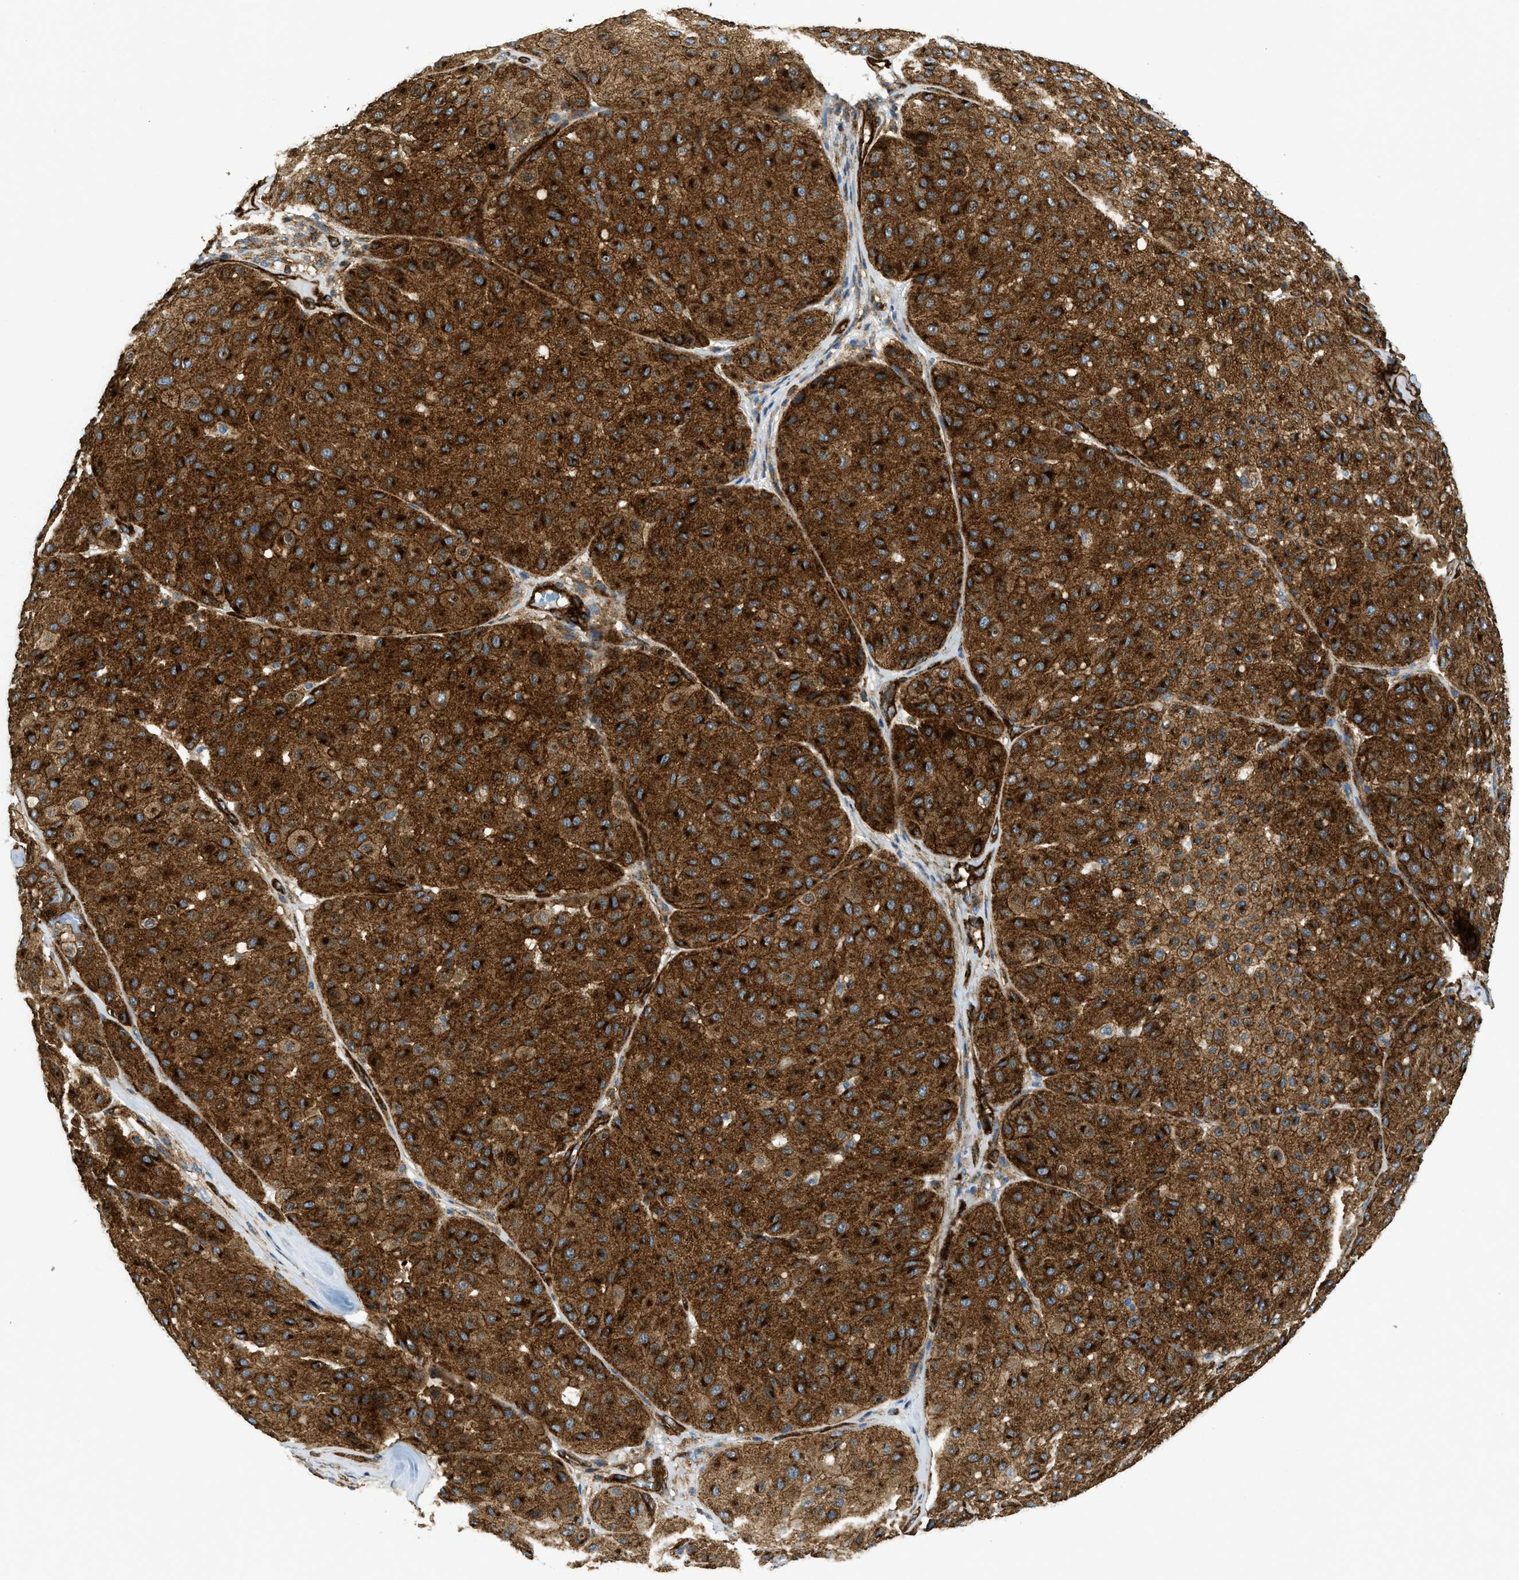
{"staining": {"intensity": "moderate", "quantity": ">75%", "location": "cytoplasmic/membranous"}, "tissue": "melanoma", "cell_type": "Tumor cells", "image_type": "cancer", "snomed": [{"axis": "morphology", "description": "Normal tissue, NOS"}, {"axis": "morphology", "description": "Malignant melanoma, Metastatic site"}, {"axis": "topography", "description": "Skin"}], "caption": "Protein staining of melanoma tissue displays moderate cytoplasmic/membranous expression in about >75% of tumor cells. (Stains: DAB in brown, nuclei in blue, Microscopy: brightfield microscopy at high magnification).", "gene": "HIP1", "patient": {"sex": "male", "age": 41}}